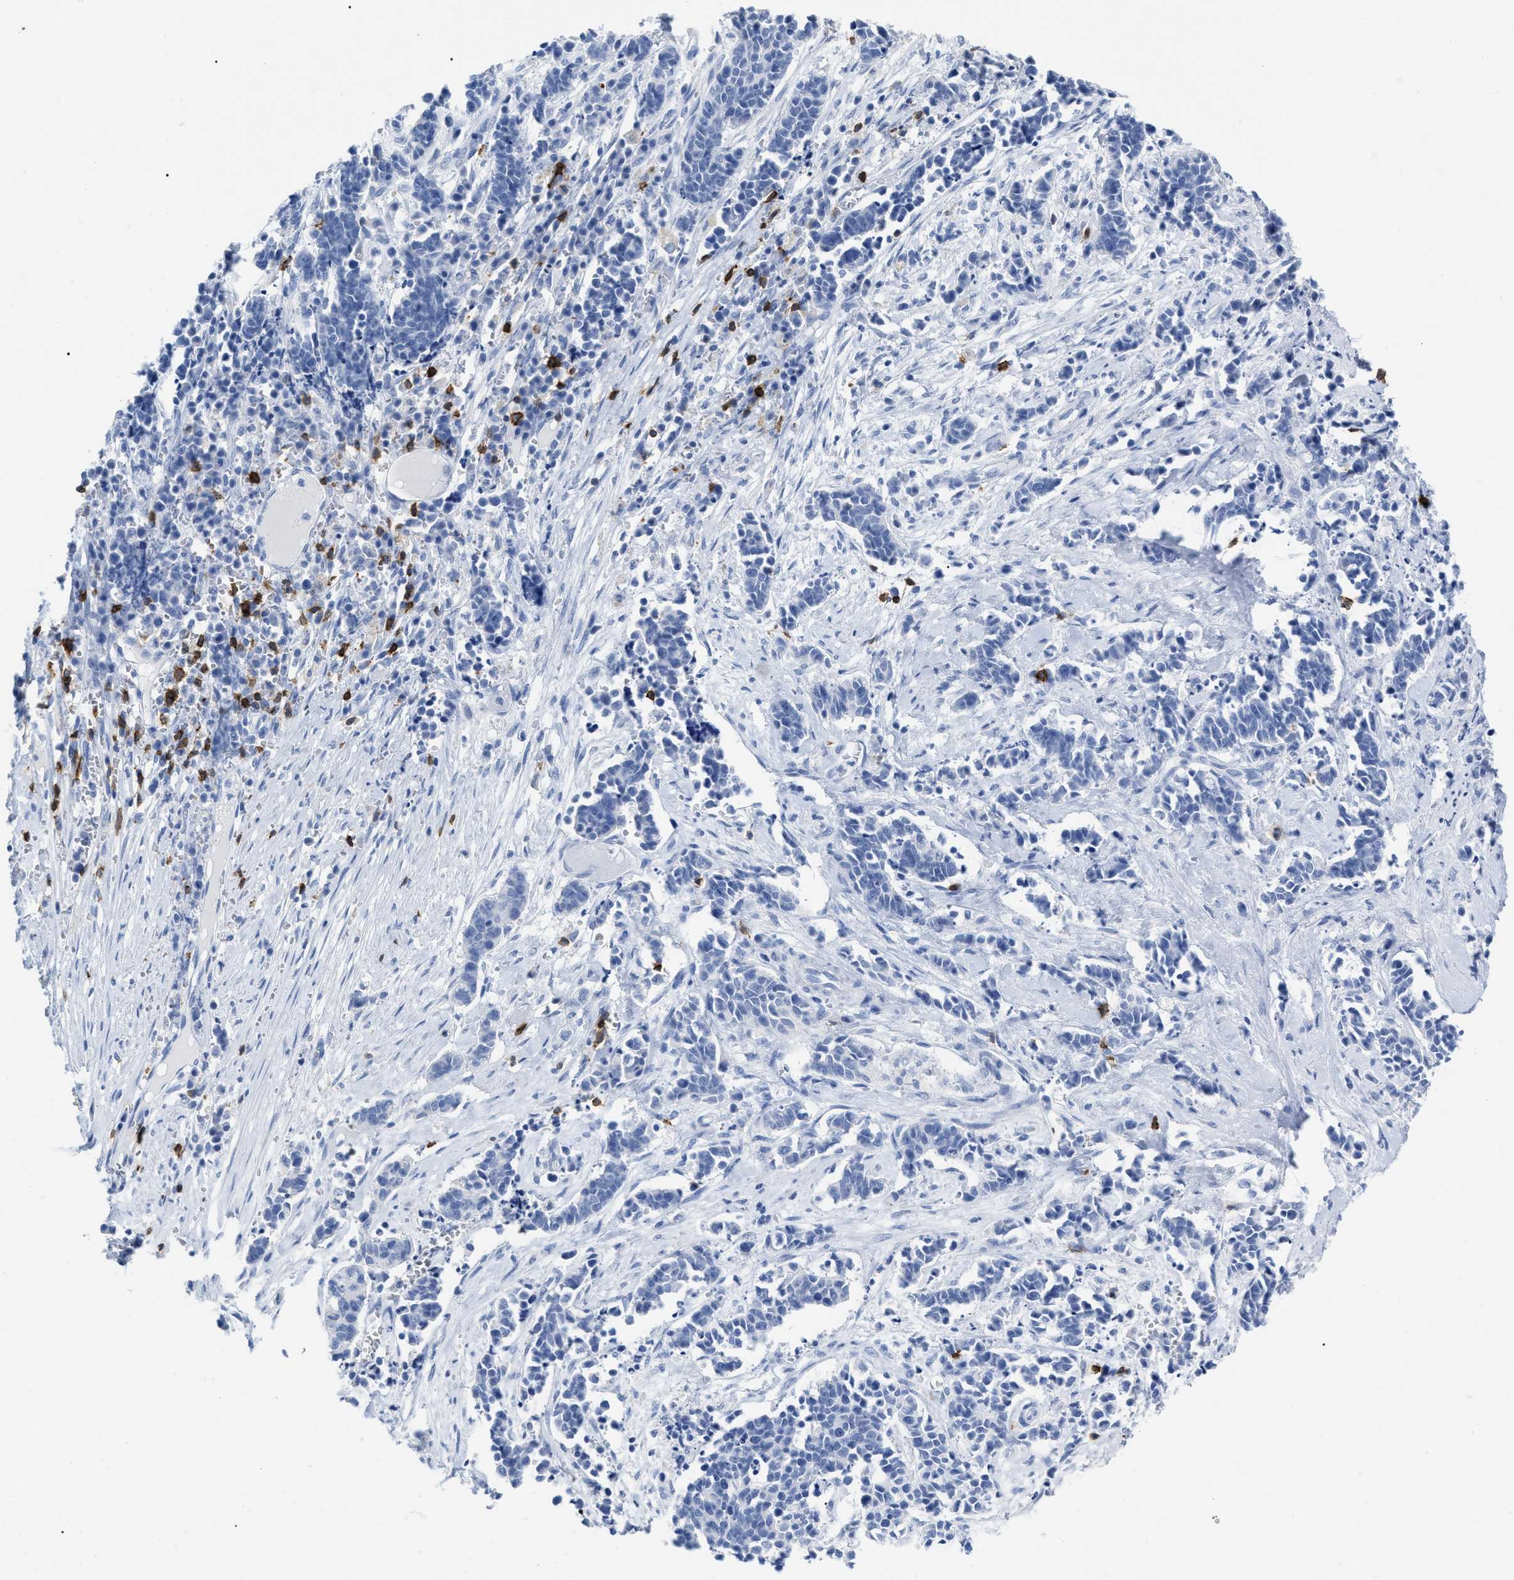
{"staining": {"intensity": "negative", "quantity": "none", "location": "none"}, "tissue": "cervical cancer", "cell_type": "Tumor cells", "image_type": "cancer", "snomed": [{"axis": "morphology", "description": "Squamous cell carcinoma, NOS"}, {"axis": "topography", "description": "Cervix"}], "caption": "IHC micrograph of neoplastic tissue: human cervical squamous cell carcinoma stained with DAB displays no significant protein staining in tumor cells.", "gene": "CD5", "patient": {"sex": "female", "age": 35}}